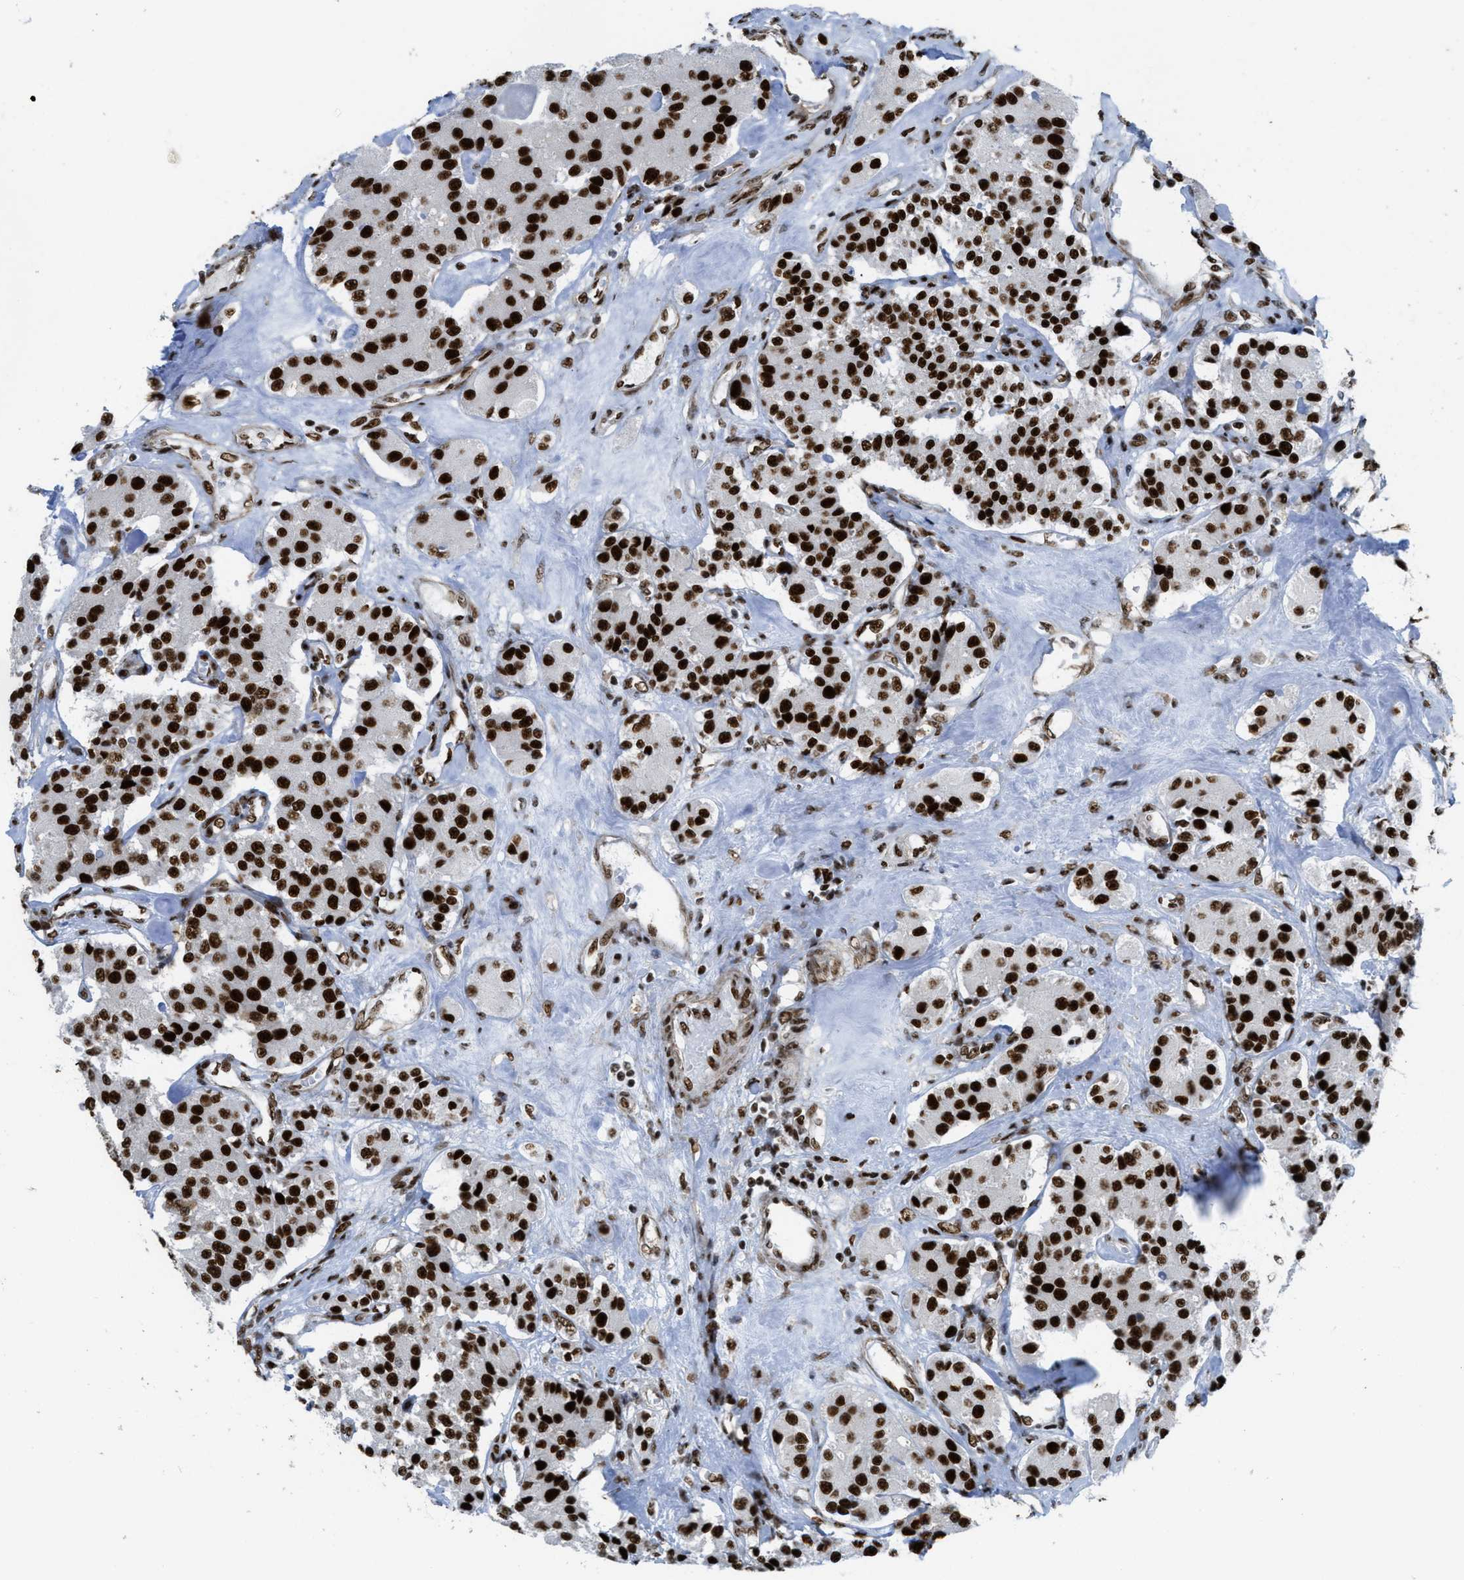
{"staining": {"intensity": "strong", "quantity": ">75%", "location": "nuclear"}, "tissue": "carcinoid", "cell_type": "Tumor cells", "image_type": "cancer", "snomed": [{"axis": "morphology", "description": "Carcinoid, malignant, NOS"}, {"axis": "topography", "description": "Pancreas"}], "caption": "Malignant carcinoid stained with DAB immunohistochemistry exhibits high levels of strong nuclear positivity in approximately >75% of tumor cells.", "gene": "ZNF207", "patient": {"sex": "male", "age": 41}}